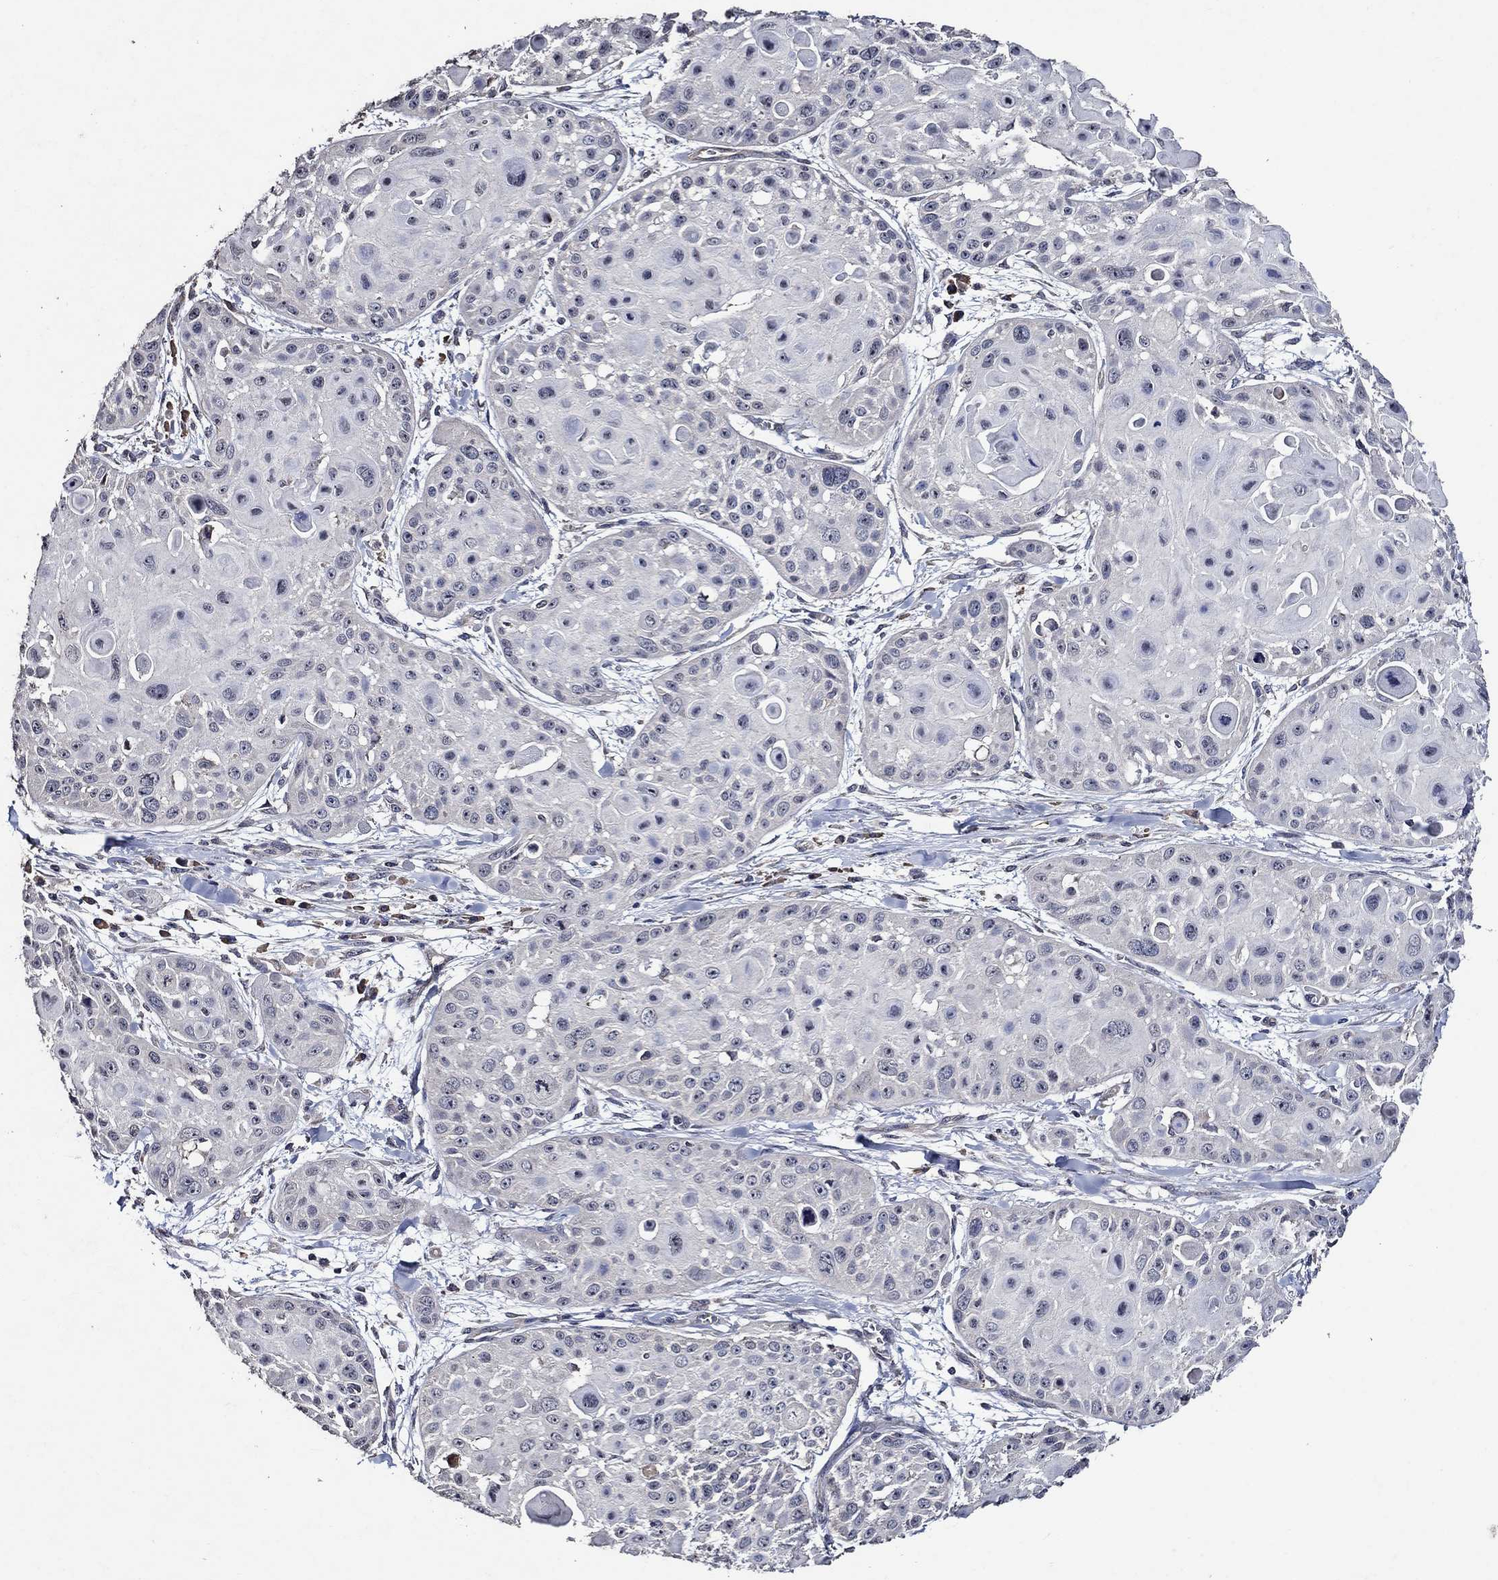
{"staining": {"intensity": "negative", "quantity": "none", "location": "none"}, "tissue": "skin cancer", "cell_type": "Tumor cells", "image_type": "cancer", "snomed": [{"axis": "morphology", "description": "Squamous cell carcinoma, NOS"}, {"axis": "topography", "description": "Skin"}, {"axis": "topography", "description": "Anal"}], "caption": "There is no significant positivity in tumor cells of squamous cell carcinoma (skin).", "gene": "HAP1", "patient": {"sex": "female", "age": 75}}